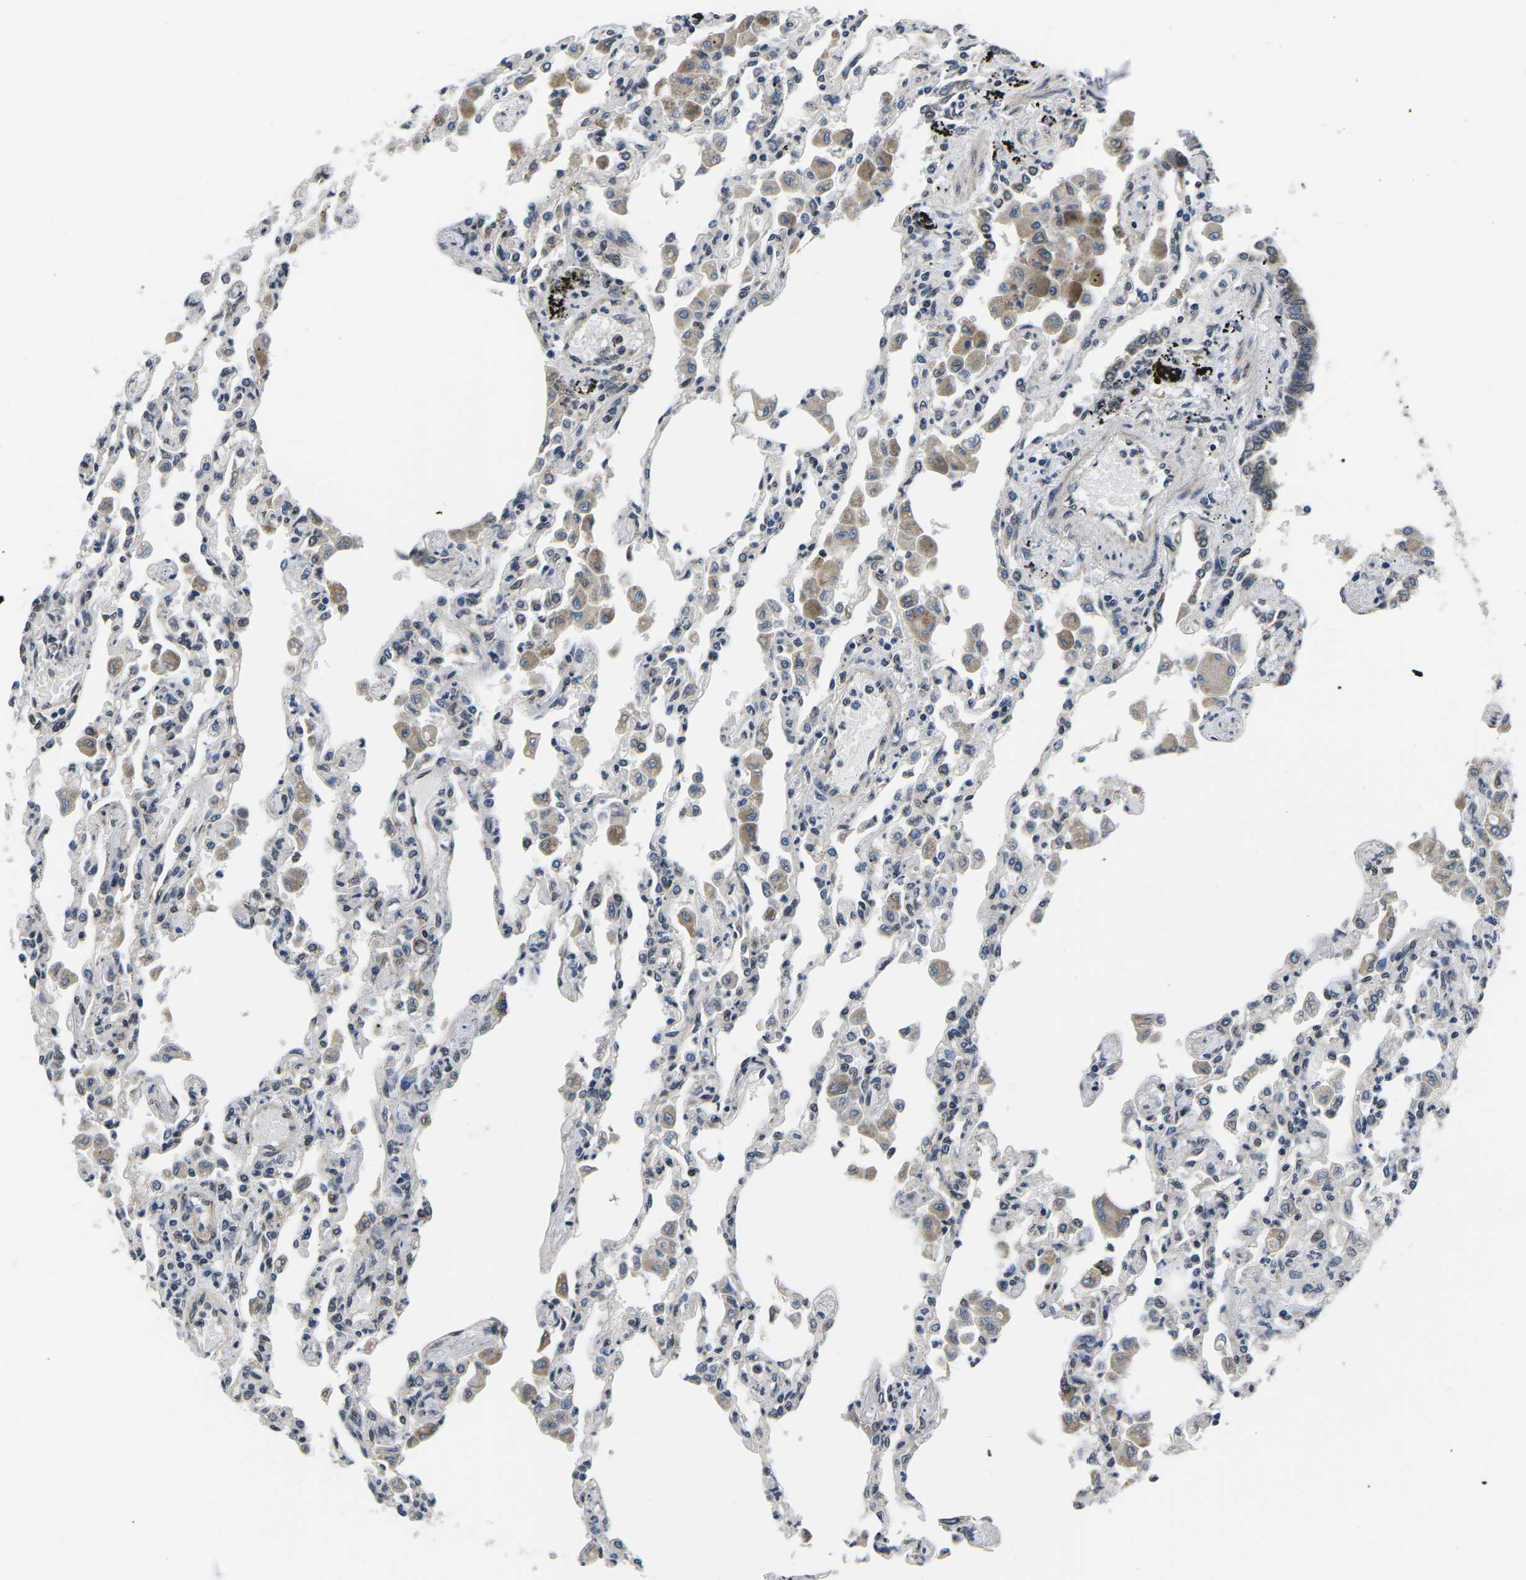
{"staining": {"intensity": "moderate", "quantity": "<25%", "location": "cytoplasmic/membranous"}, "tissue": "lung", "cell_type": "Alveolar cells", "image_type": "normal", "snomed": [{"axis": "morphology", "description": "Normal tissue, NOS"}, {"axis": "topography", "description": "Bronchus"}, {"axis": "topography", "description": "Lung"}], "caption": "The histopathology image demonstrates staining of benign lung, revealing moderate cytoplasmic/membranous protein positivity (brown color) within alveolar cells.", "gene": "CCNE1", "patient": {"sex": "female", "age": 49}}